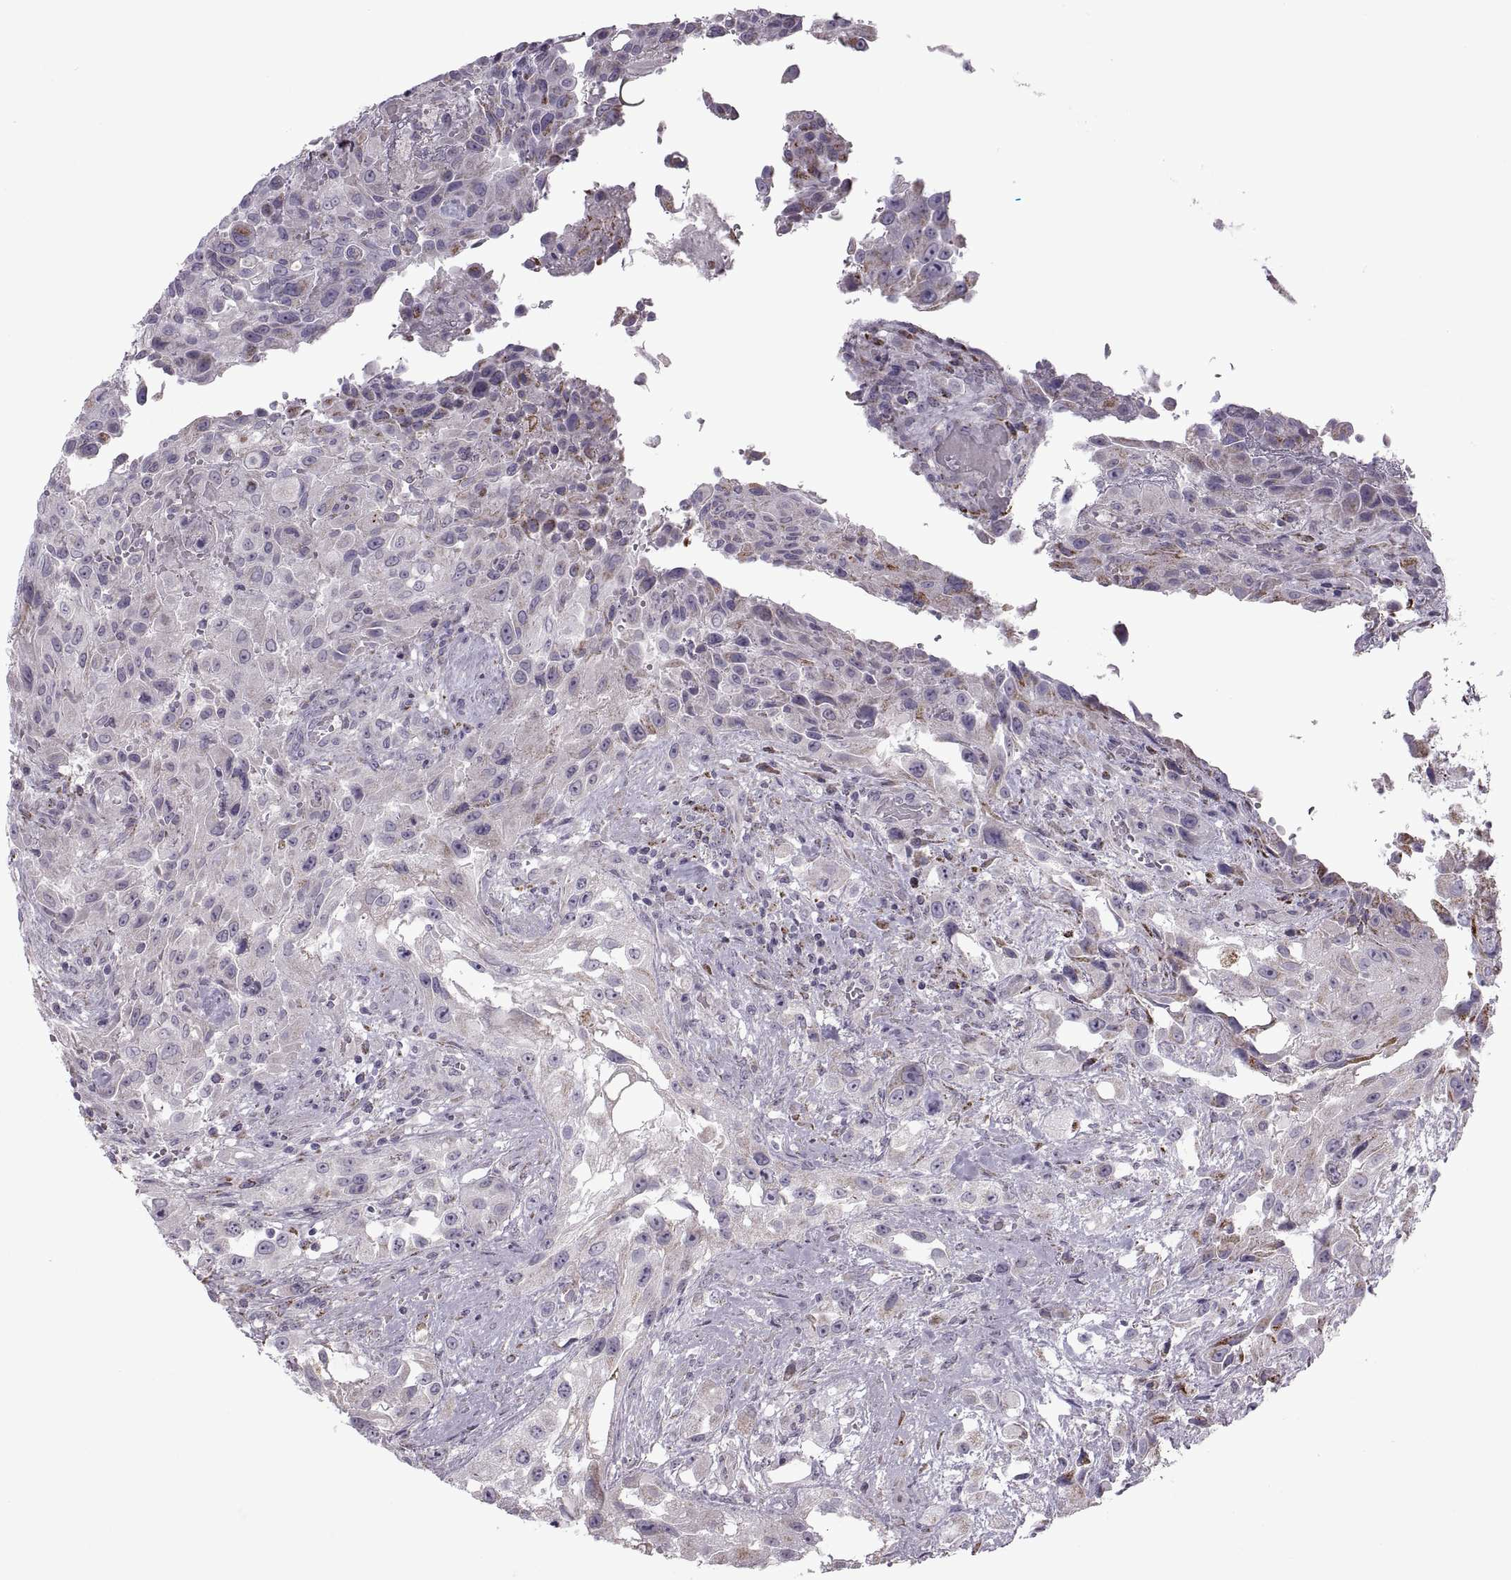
{"staining": {"intensity": "weak", "quantity": "<25%", "location": "cytoplasmic/membranous"}, "tissue": "urothelial cancer", "cell_type": "Tumor cells", "image_type": "cancer", "snomed": [{"axis": "morphology", "description": "Urothelial carcinoma, High grade"}, {"axis": "topography", "description": "Urinary bladder"}], "caption": "The IHC photomicrograph has no significant staining in tumor cells of high-grade urothelial carcinoma tissue.", "gene": "PIERCE1", "patient": {"sex": "male", "age": 79}}